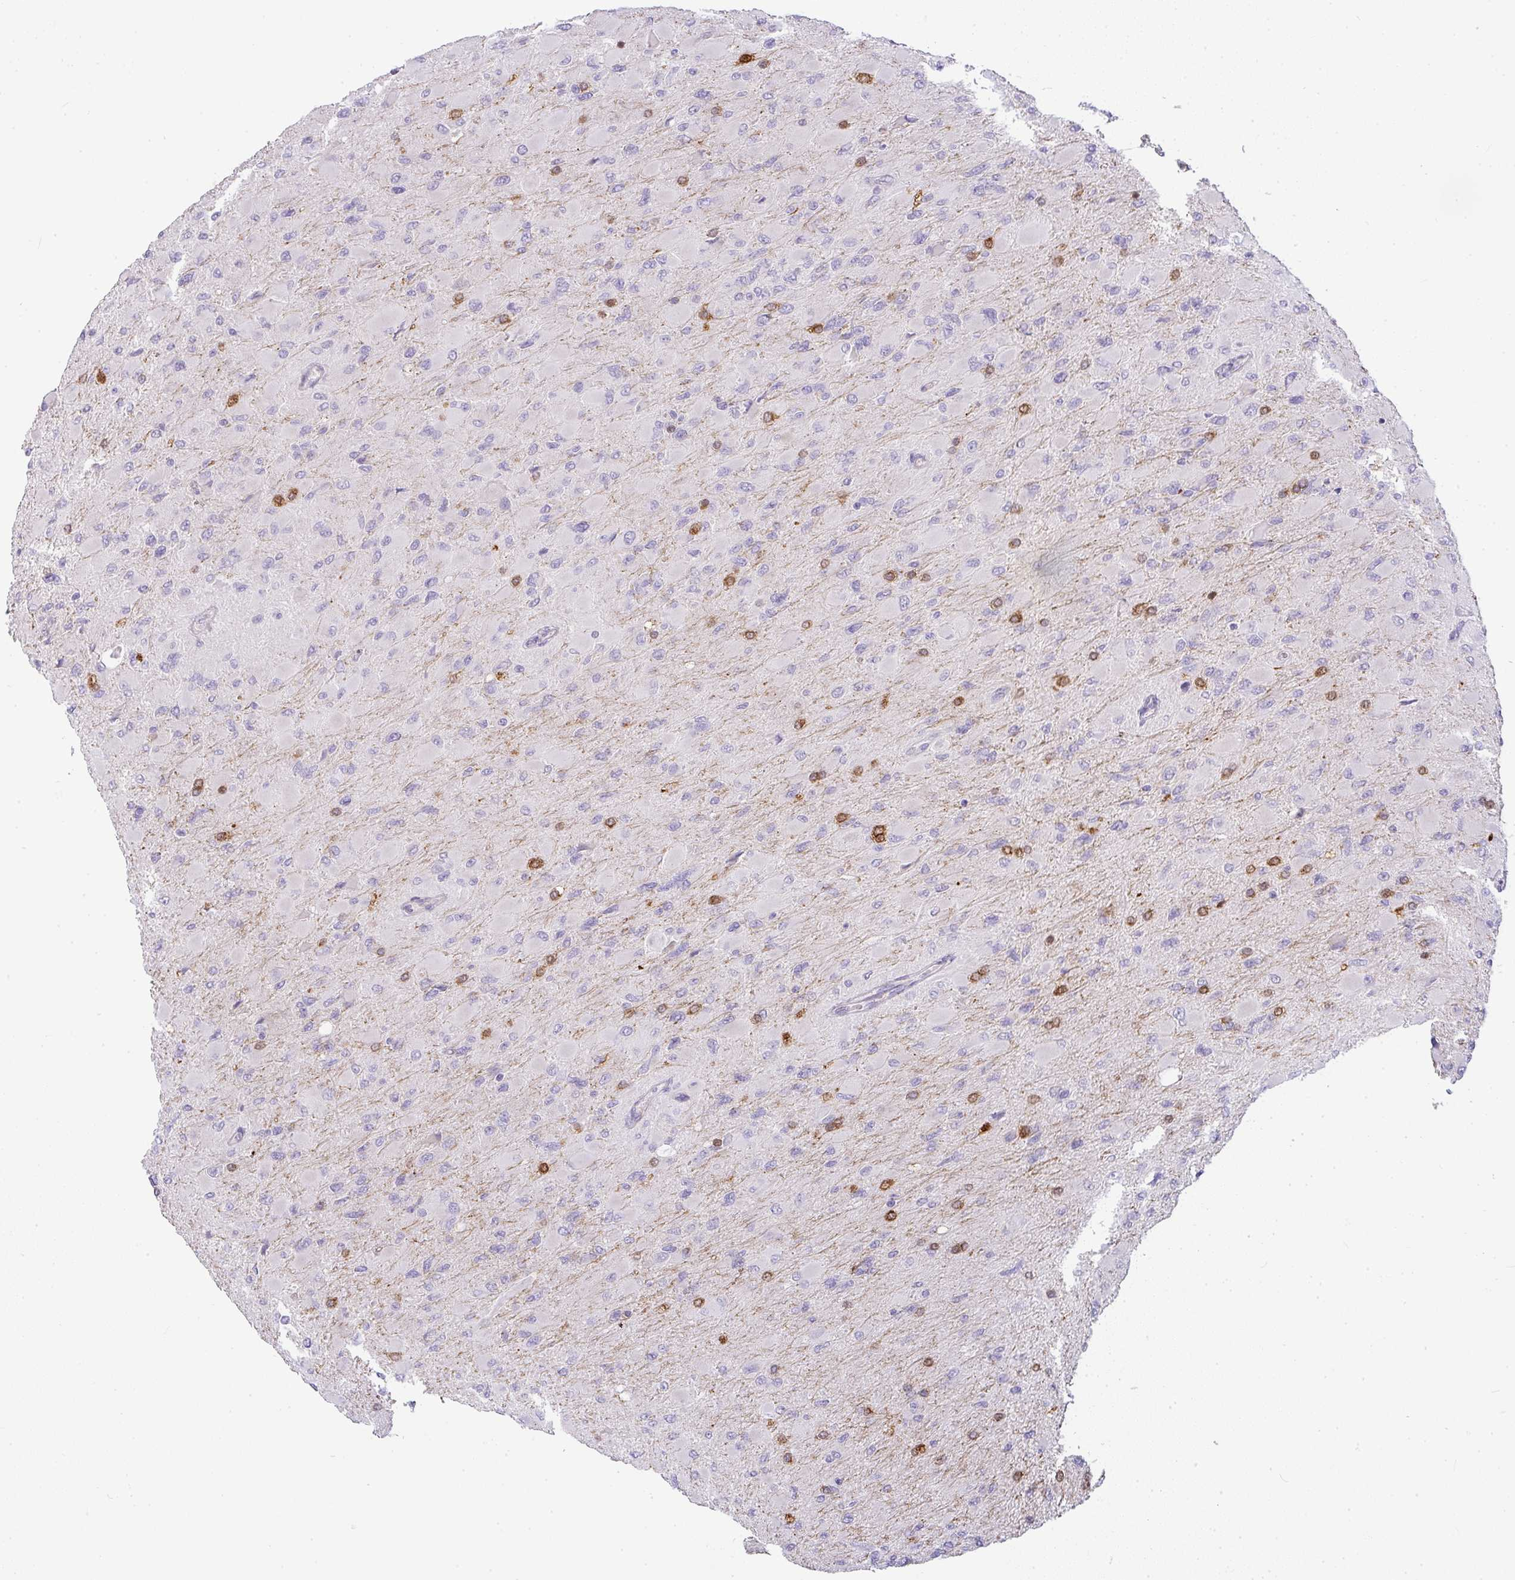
{"staining": {"intensity": "negative", "quantity": "none", "location": "none"}, "tissue": "glioma", "cell_type": "Tumor cells", "image_type": "cancer", "snomed": [{"axis": "morphology", "description": "Glioma, malignant, High grade"}, {"axis": "topography", "description": "Cerebral cortex"}], "caption": "Tumor cells are negative for protein expression in human malignant glioma (high-grade).", "gene": "LIPE", "patient": {"sex": "female", "age": 36}}